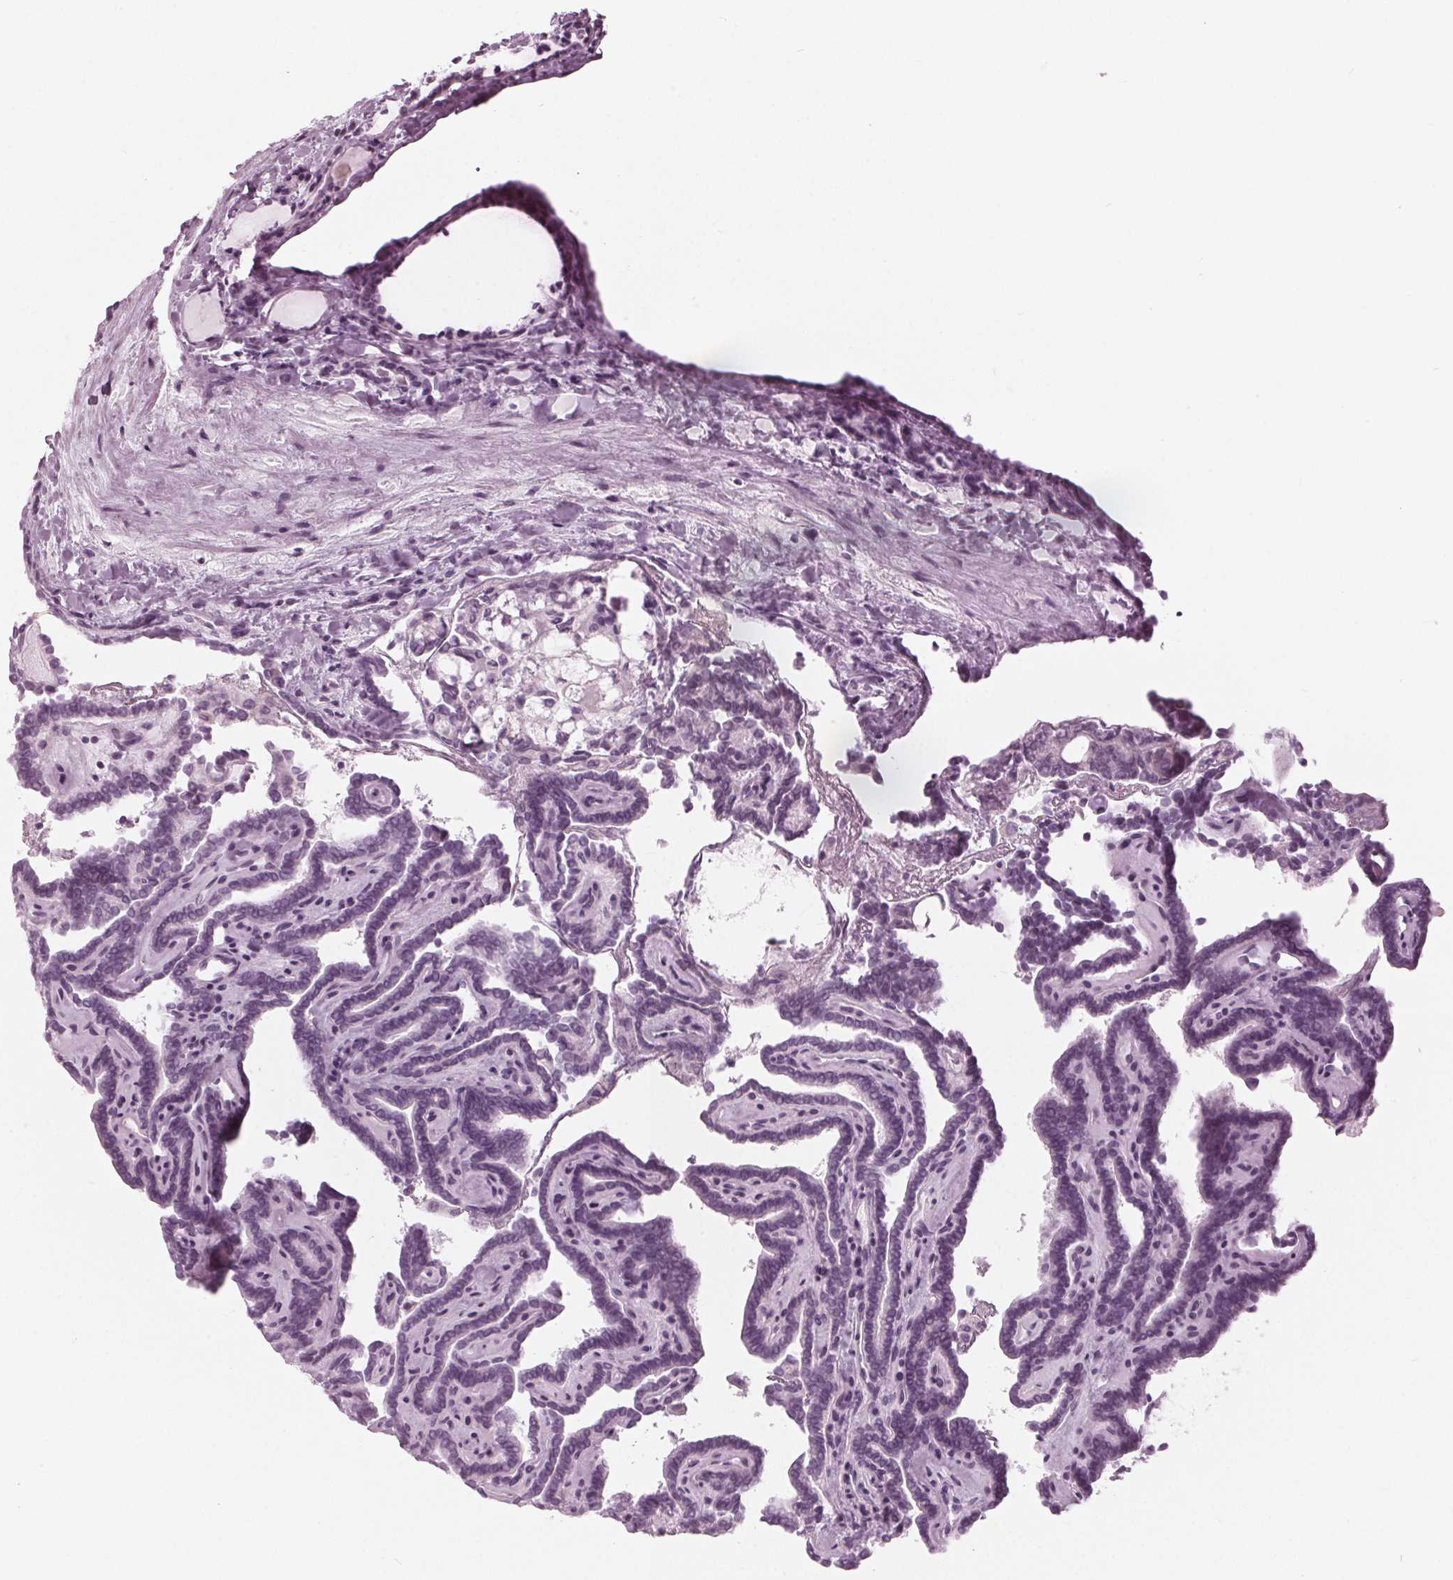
{"staining": {"intensity": "negative", "quantity": "none", "location": "none"}, "tissue": "thyroid cancer", "cell_type": "Tumor cells", "image_type": "cancer", "snomed": [{"axis": "morphology", "description": "Papillary adenocarcinoma, NOS"}, {"axis": "topography", "description": "Thyroid gland"}], "caption": "Immunohistochemical staining of thyroid cancer shows no significant staining in tumor cells.", "gene": "KRT28", "patient": {"sex": "female", "age": 21}}